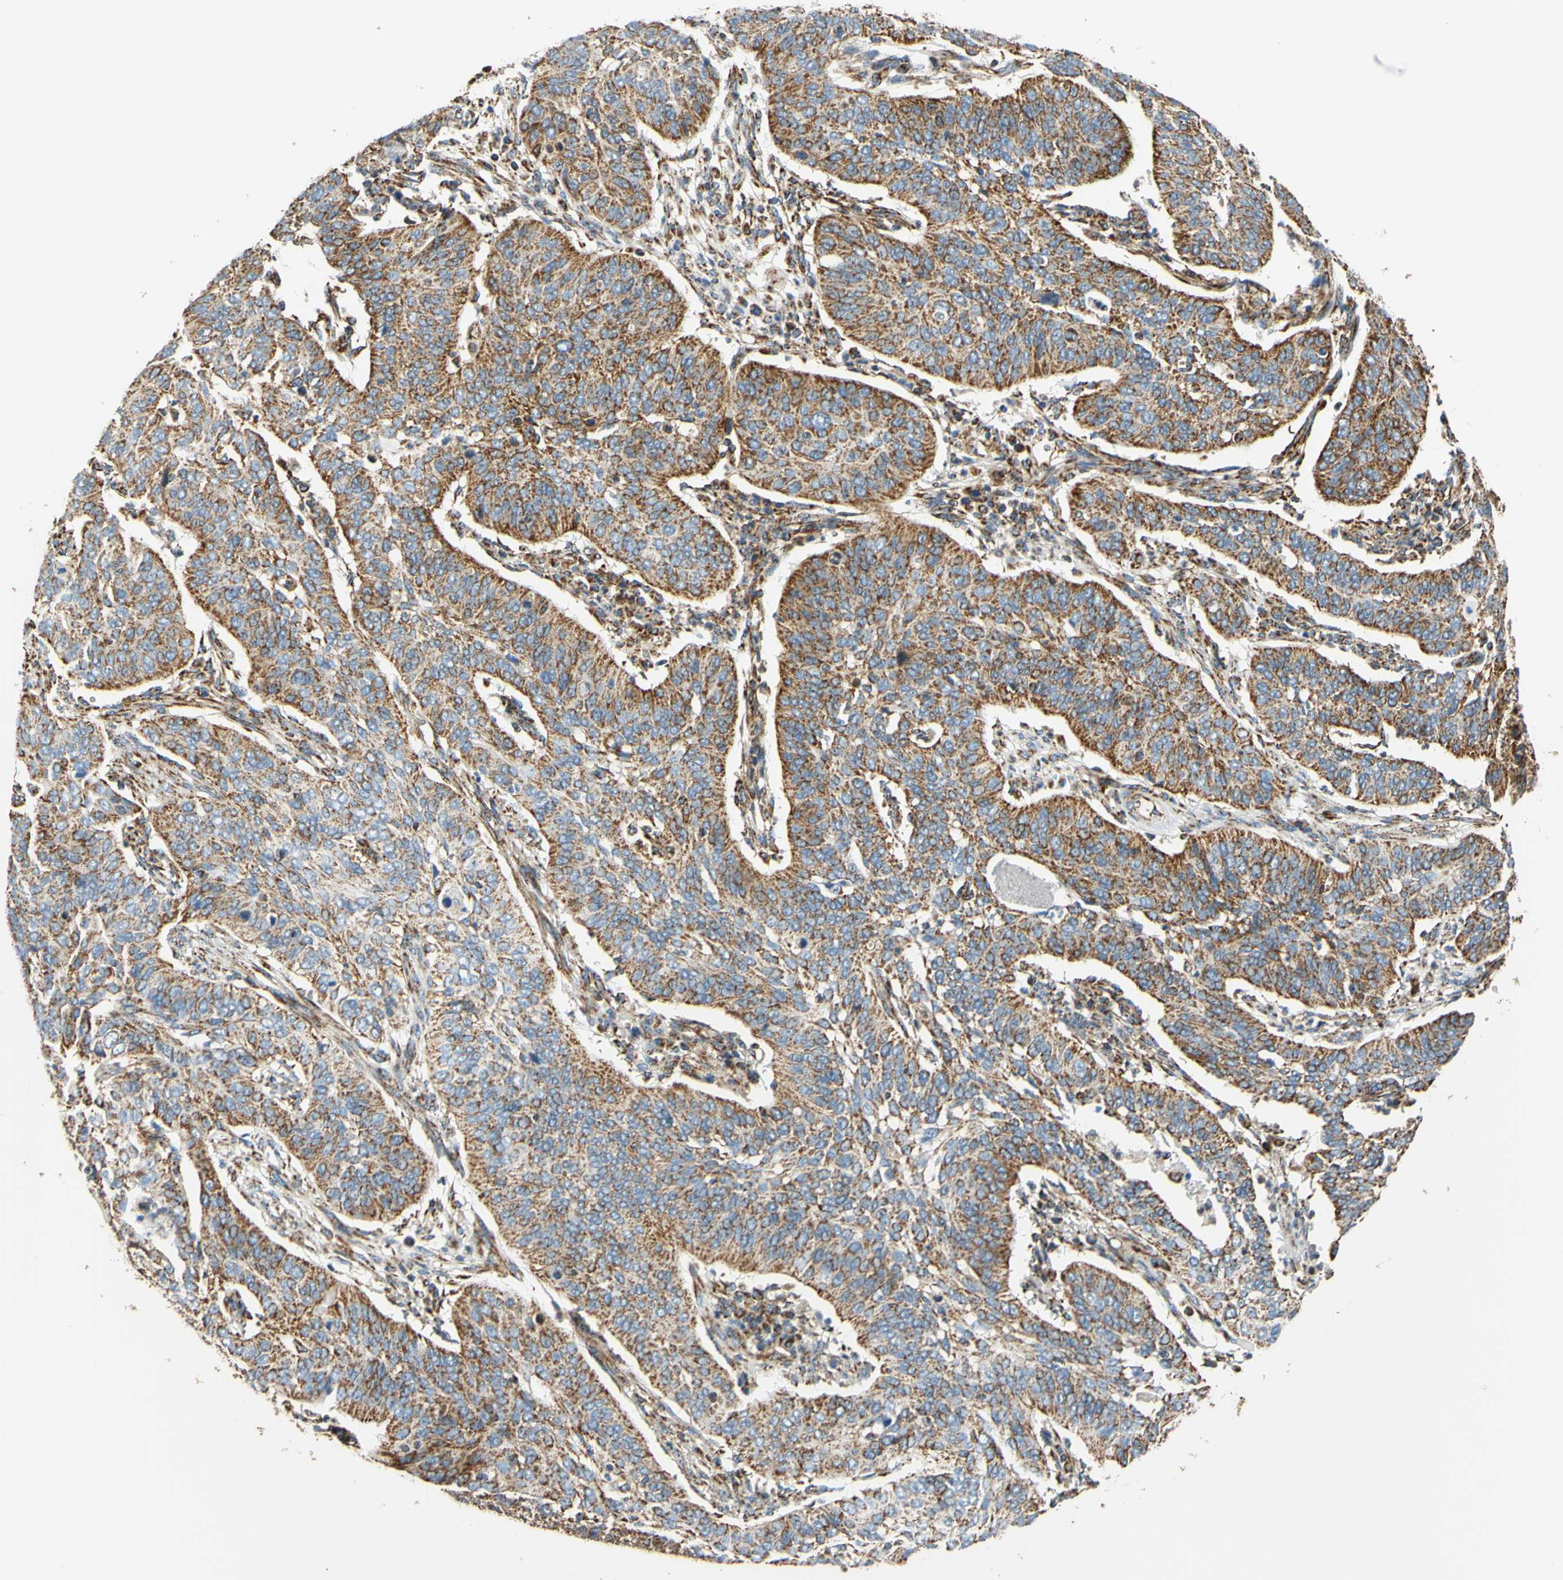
{"staining": {"intensity": "moderate", "quantity": ">75%", "location": "cytoplasmic/membranous"}, "tissue": "cervical cancer", "cell_type": "Tumor cells", "image_type": "cancer", "snomed": [{"axis": "morphology", "description": "Squamous cell carcinoma, NOS"}, {"axis": "topography", "description": "Cervix"}], "caption": "Moderate cytoplasmic/membranous protein positivity is seen in approximately >75% of tumor cells in cervical cancer. The protein of interest is stained brown, and the nuclei are stained in blue (DAB IHC with brightfield microscopy, high magnification).", "gene": "MAVS", "patient": {"sex": "female", "age": 39}}